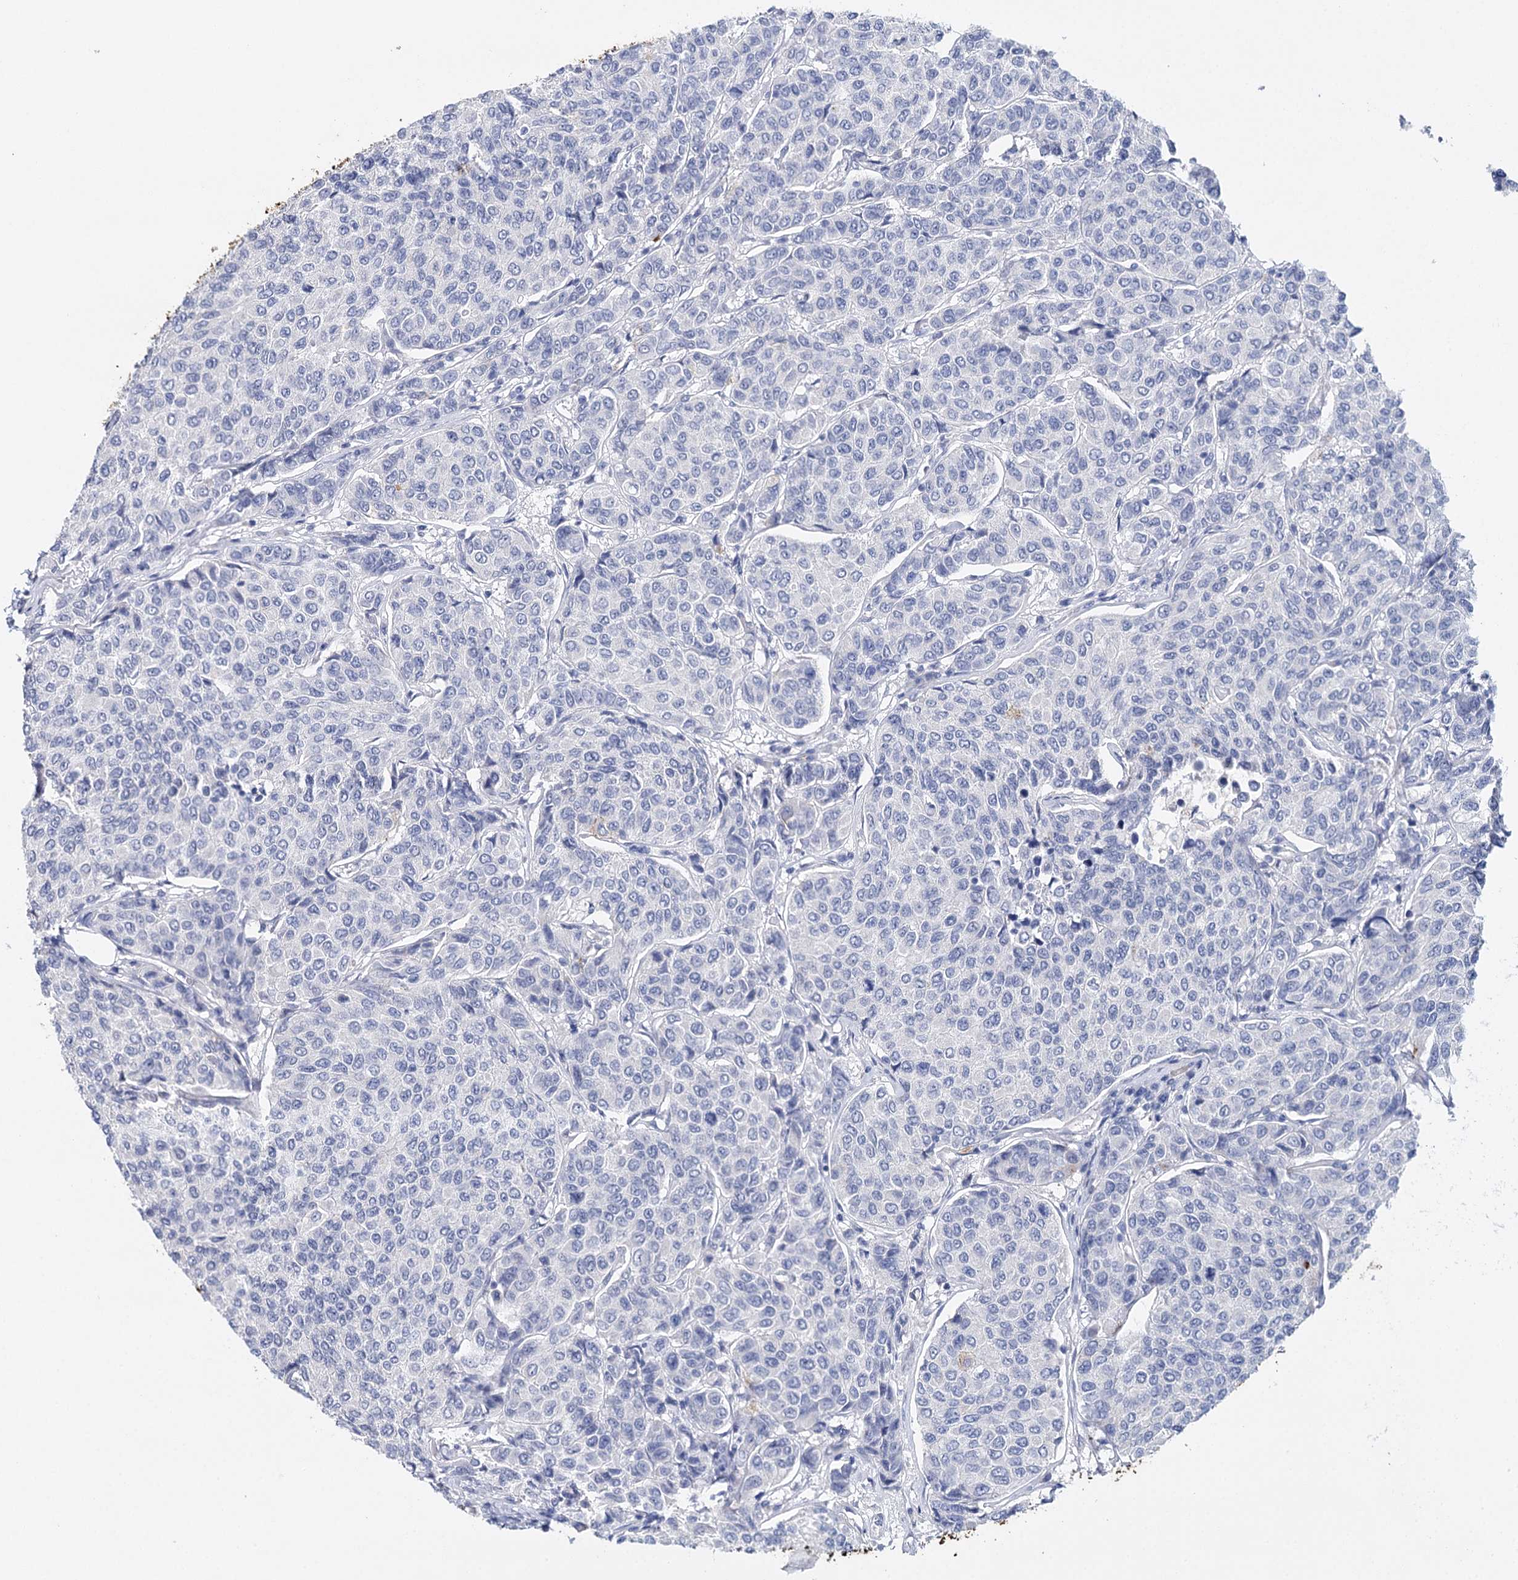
{"staining": {"intensity": "negative", "quantity": "none", "location": "none"}, "tissue": "breast cancer", "cell_type": "Tumor cells", "image_type": "cancer", "snomed": [{"axis": "morphology", "description": "Duct carcinoma"}, {"axis": "topography", "description": "Breast"}], "caption": "The histopathology image reveals no staining of tumor cells in intraductal carcinoma (breast).", "gene": "CEACAM8", "patient": {"sex": "female", "age": 55}}